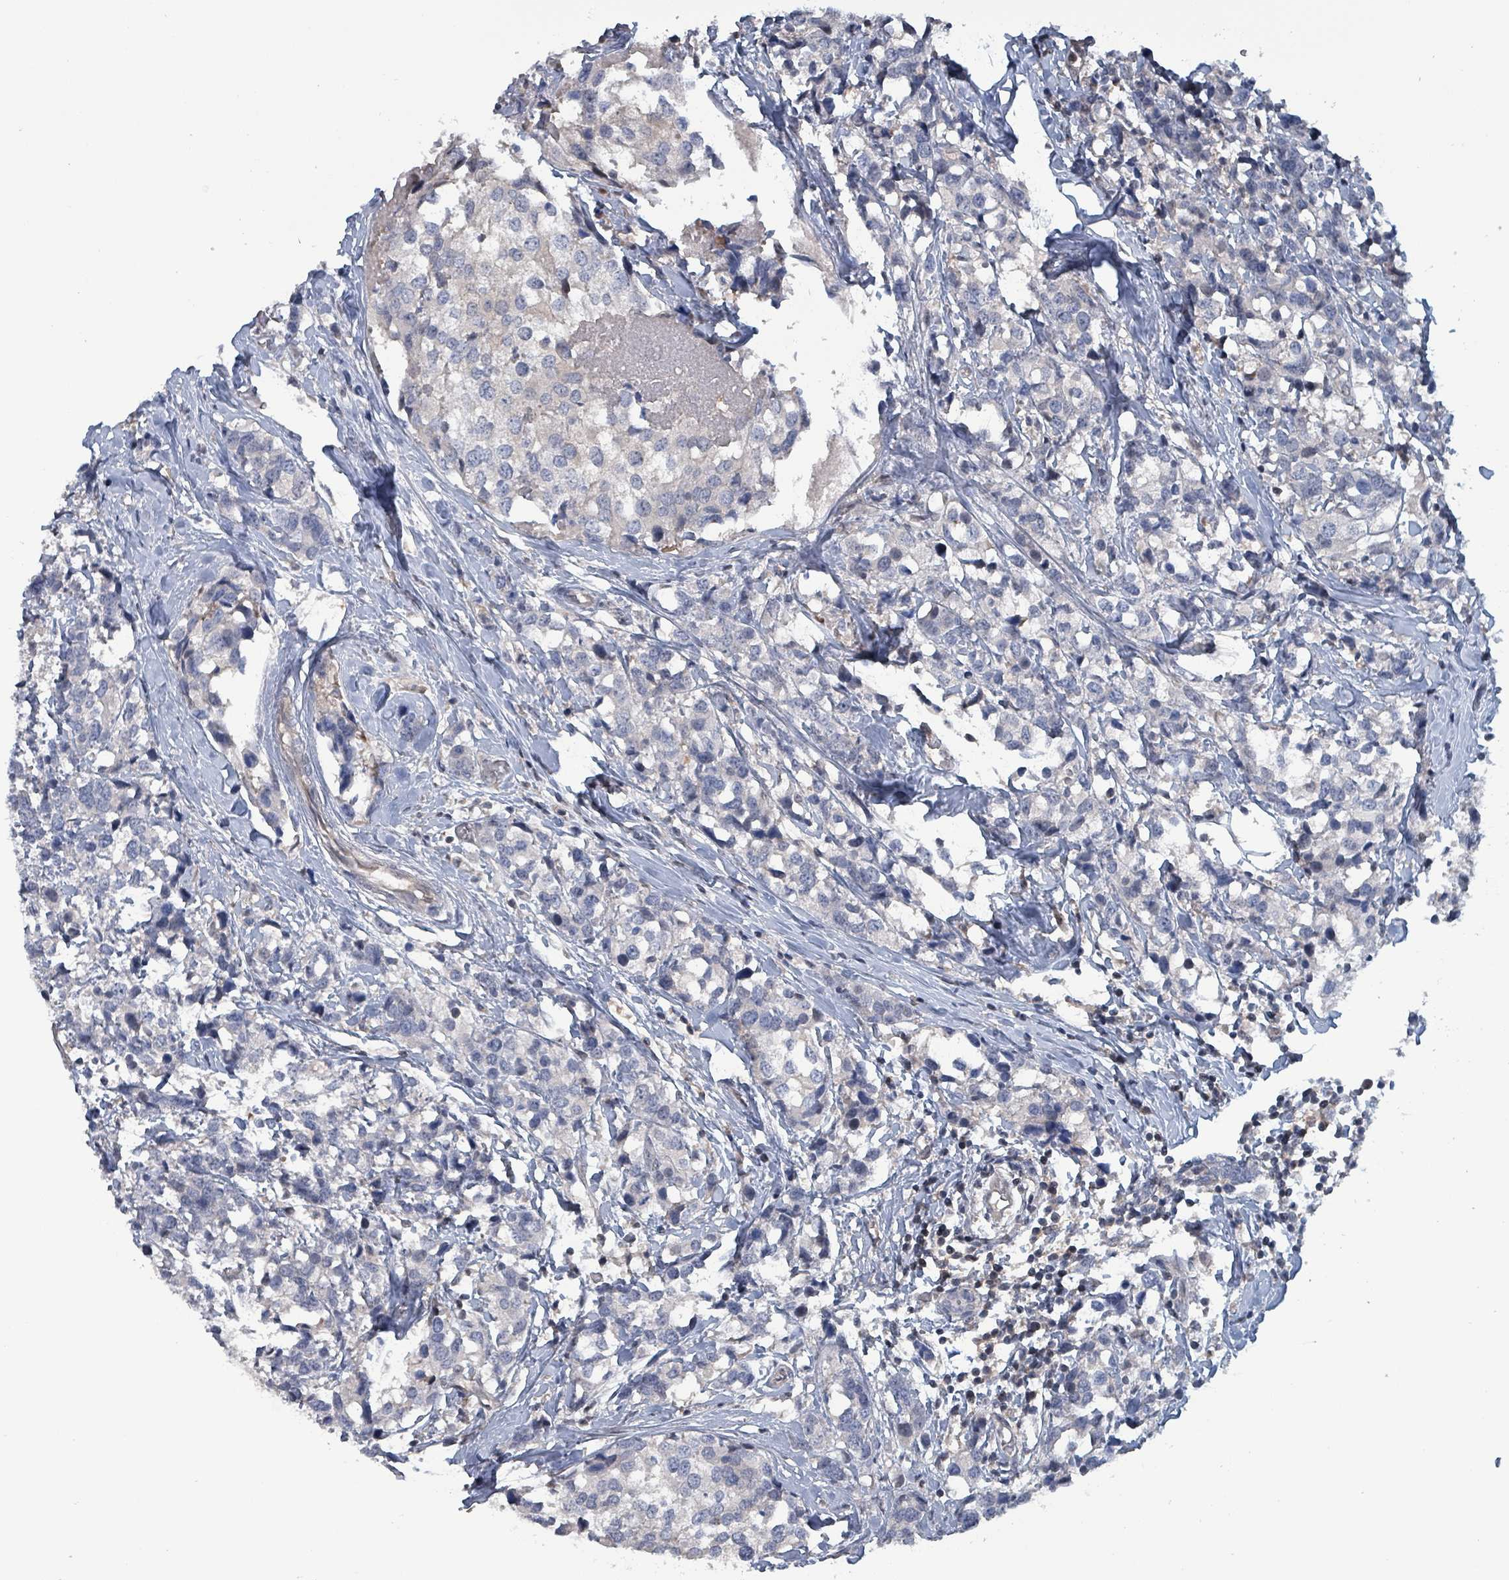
{"staining": {"intensity": "negative", "quantity": "none", "location": "none"}, "tissue": "breast cancer", "cell_type": "Tumor cells", "image_type": "cancer", "snomed": [{"axis": "morphology", "description": "Lobular carcinoma"}, {"axis": "topography", "description": "Breast"}], "caption": "An immunohistochemistry image of lobular carcinoma (breast) is shown. There is no staining in tumor cells of lobular carcinoma (breast).", "gene": "BIVM", "patient": {"sex": "female", "age": 59}}